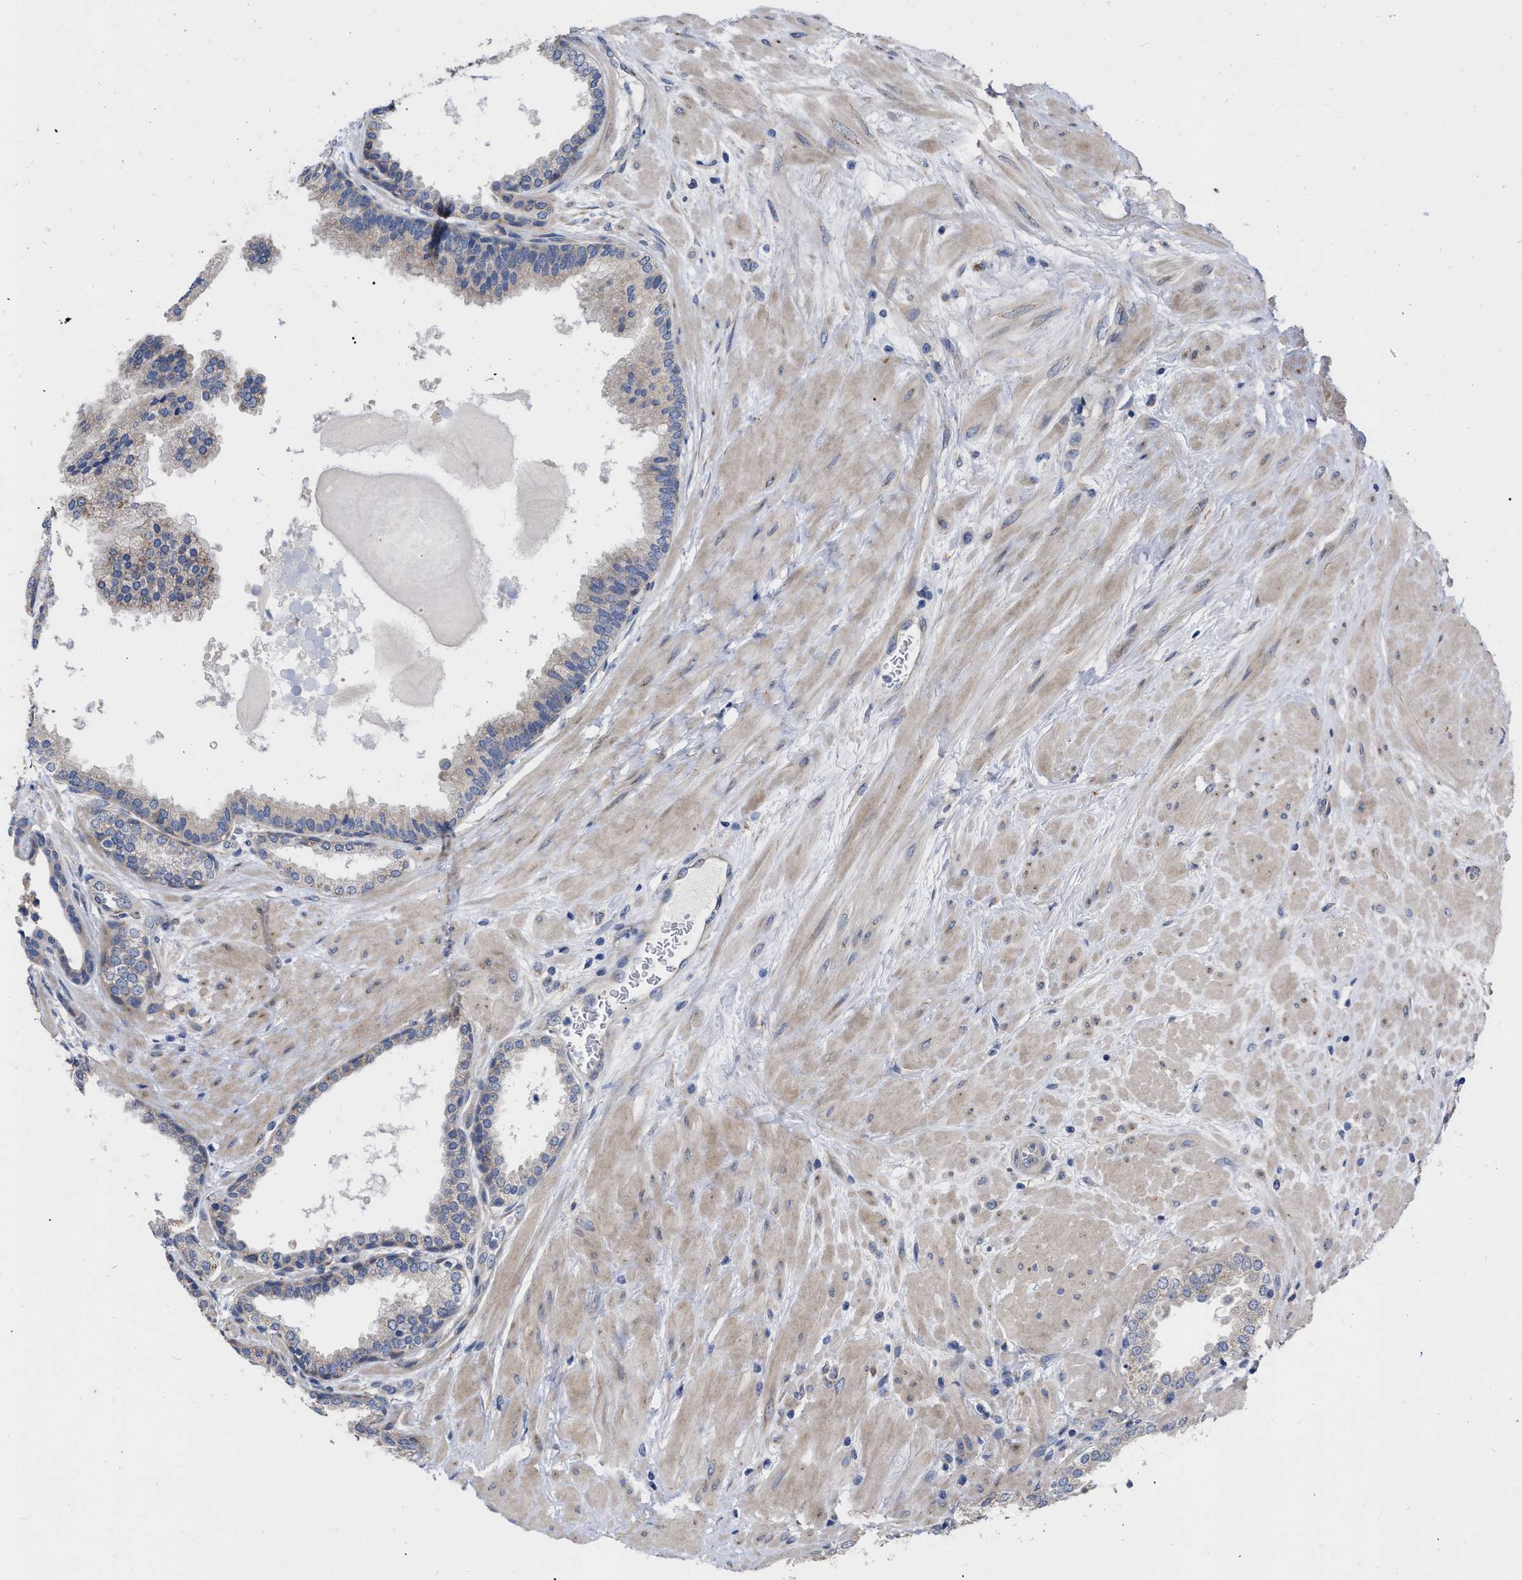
{"staining": {"intensity": "weak", "quantity": "<25%", "location": "cytoplasmic/membranous"}, "tissue": "prostate", "cell_type": "Glandular cells", "image_type": "normal", "snomed": [{"axis": "morphology", "description": "Normal tissue, NOS"}, {"axis": "topography", "description": "Prostate"}], "caption": "This photomicrograph is of normal prostate stained with immunohistochemistry (IHC) to label a protein in brown with the nuclei are counter-stained blue. There is no staining in glandular cells.", "gene": "MLST8", "patient": {"sex": "male", "age": 51}}